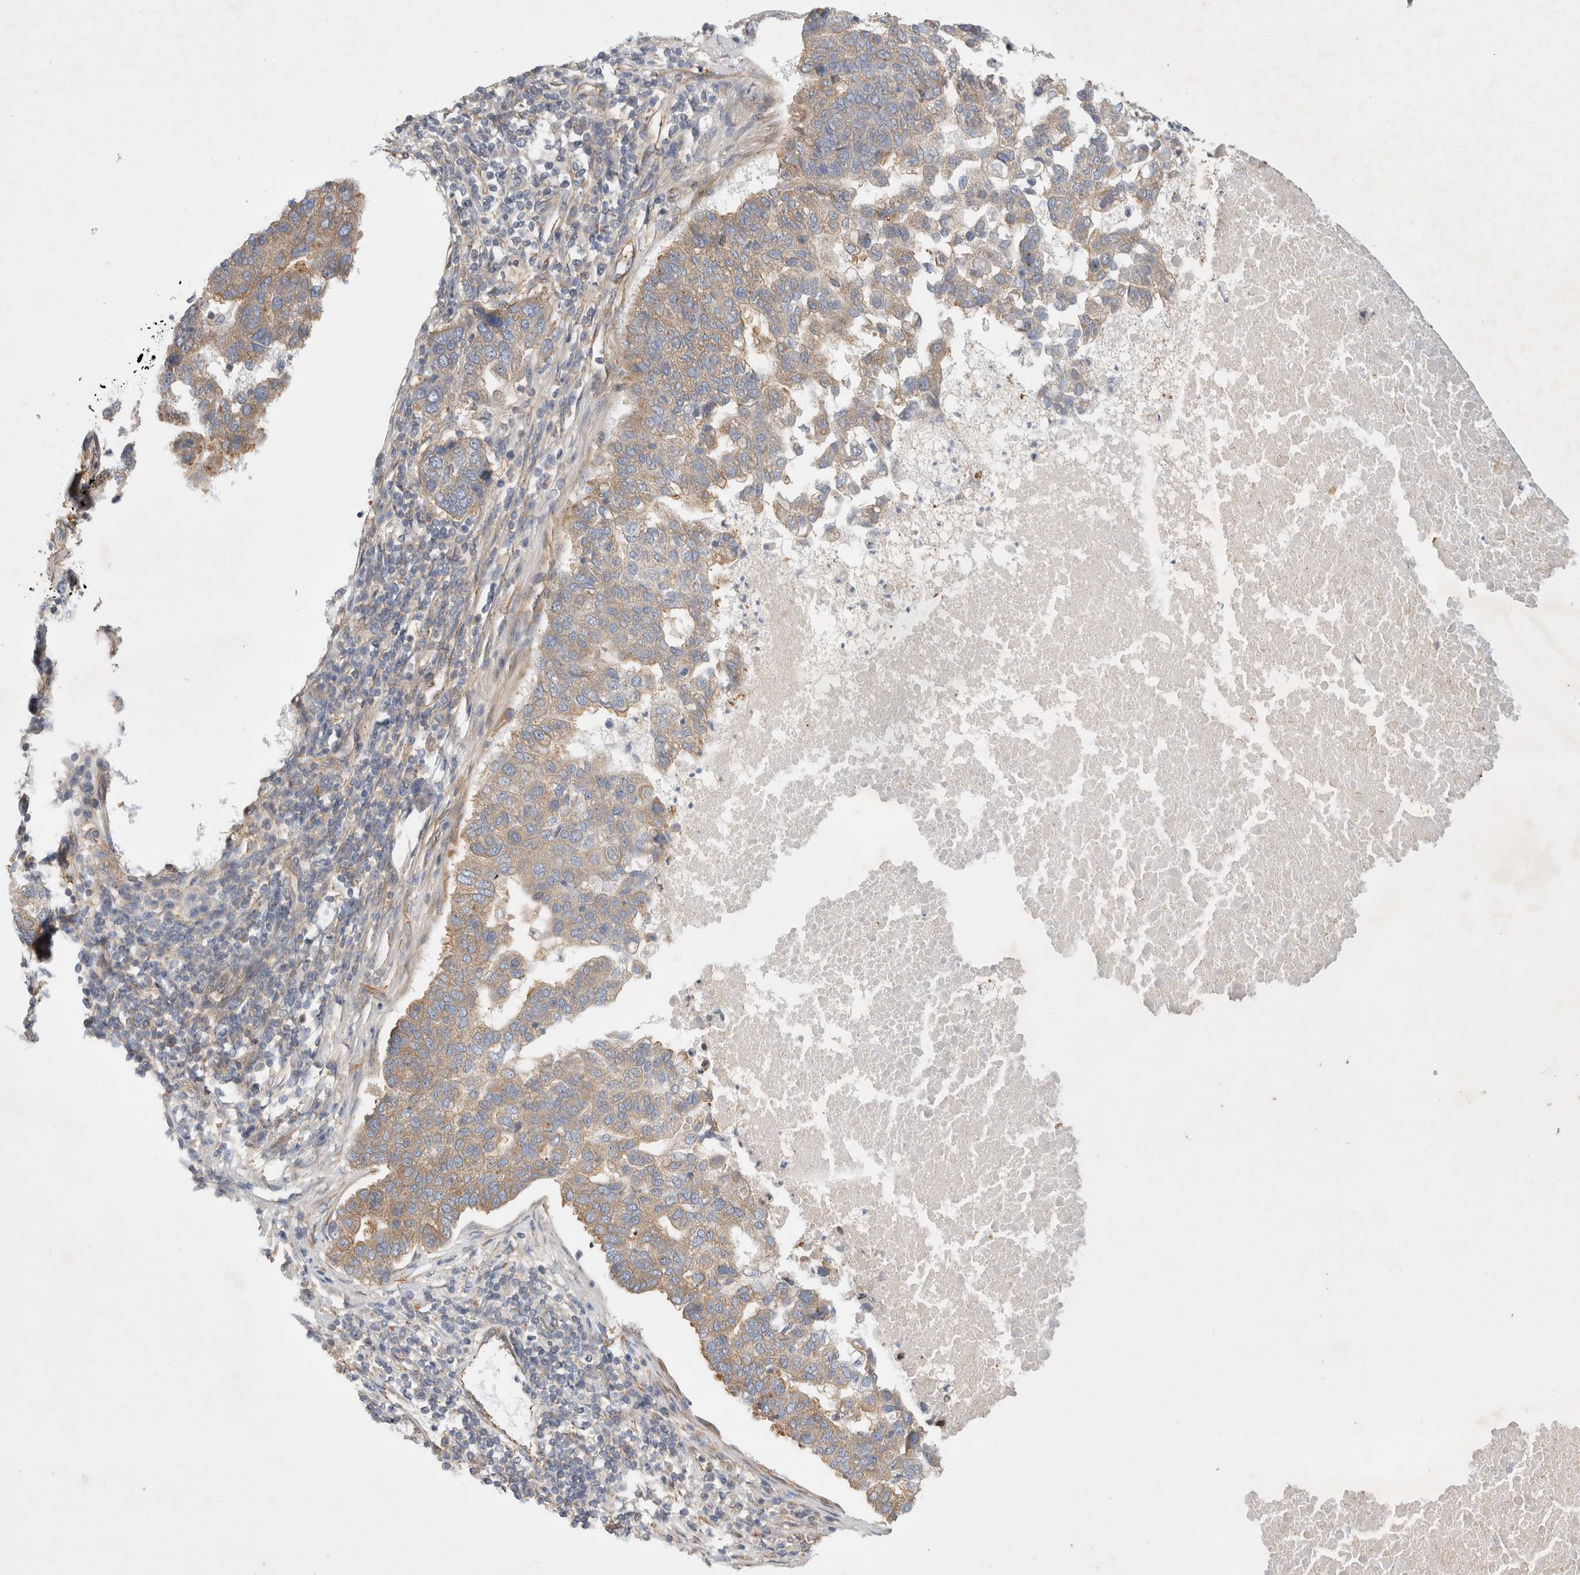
{"staining": {"intensity": "weak", "quantity": ">75%", "location": "cytoplasmic/membranous"}, "tissue": "pancreatic cancer", "cell_type": "Tumor cells", "image_type": "cancer", "snomed": [{"axis": "morphology", "description": "Adenocarcinoma, NOS"}, {"axis": "topography", "description": "Pancreas"}], "caption": "This histopathology image displays pancreatic adenocarcinoma stained with immunohistochemistry to label a protein in brown. The cytoplasmic/membranous of tumor cells show weak positivity for the protein. Nuclei are counter-stained blue.", "gene": "GPR150", "patient": {"sex": "female", "age": 61}}